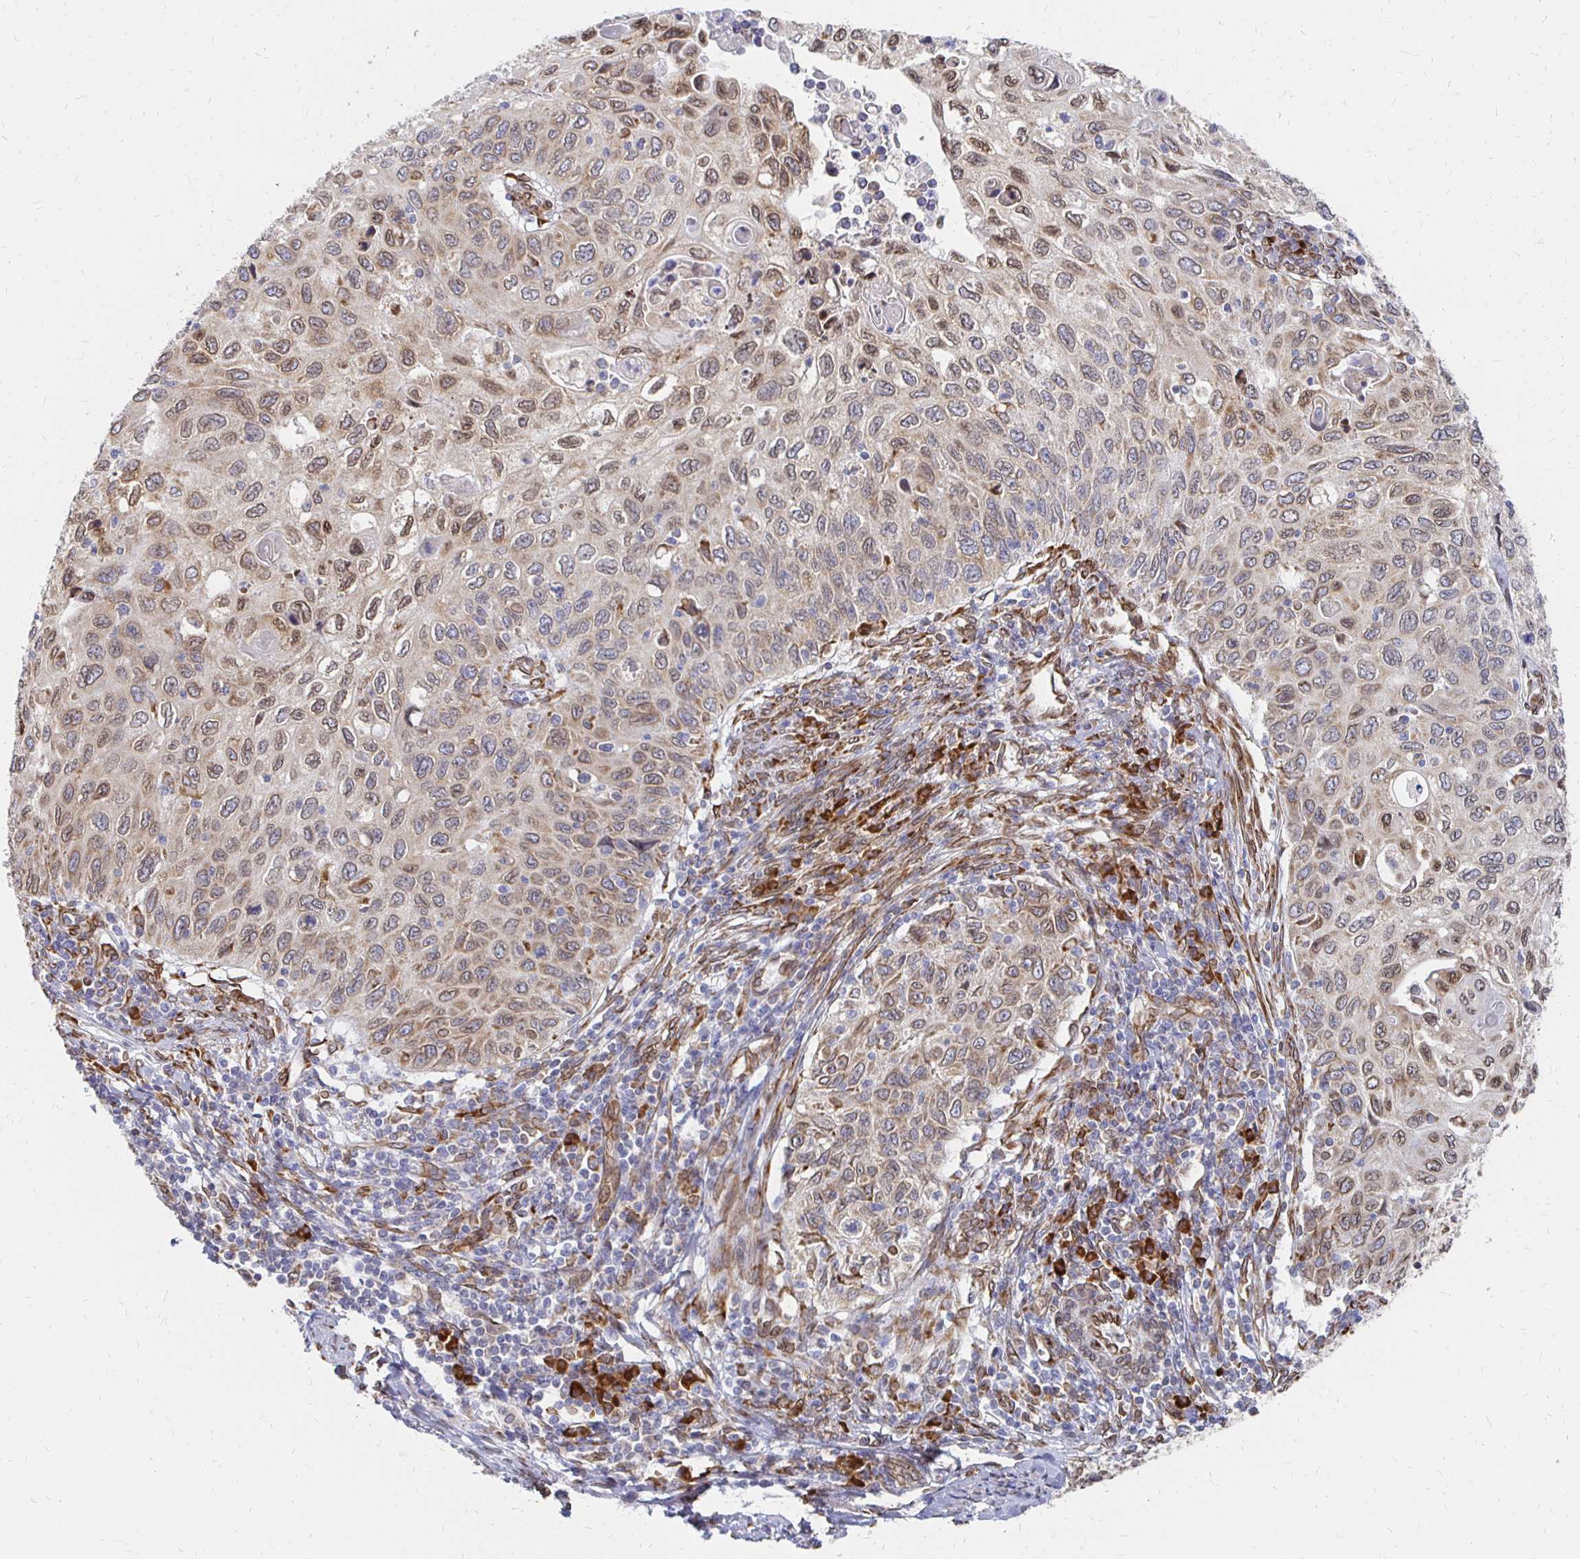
{"staining": {"intensity": "moderate", "quantity": "25%-75%", "location": "cytoplasmic/membranous,nuclear"}, "tissue": "cervical cancer", "cell_type": "Tumor cells", "image_type": "cancer", "snomed": [{"axis": "morphology", "description": "Squamous cell carcinoma, NOS"}, {"axis": "topography", "description": "Cervix"}], "caption": "IHC of cervical squamous cell carcinoma demonstrates medium levels of moderate cytoplasmic/membranous and nuclear staining in approximately 25%-75% of tumor cells.", "gene": "PELI3", "patient": {"sex": "female", "age": 70}}